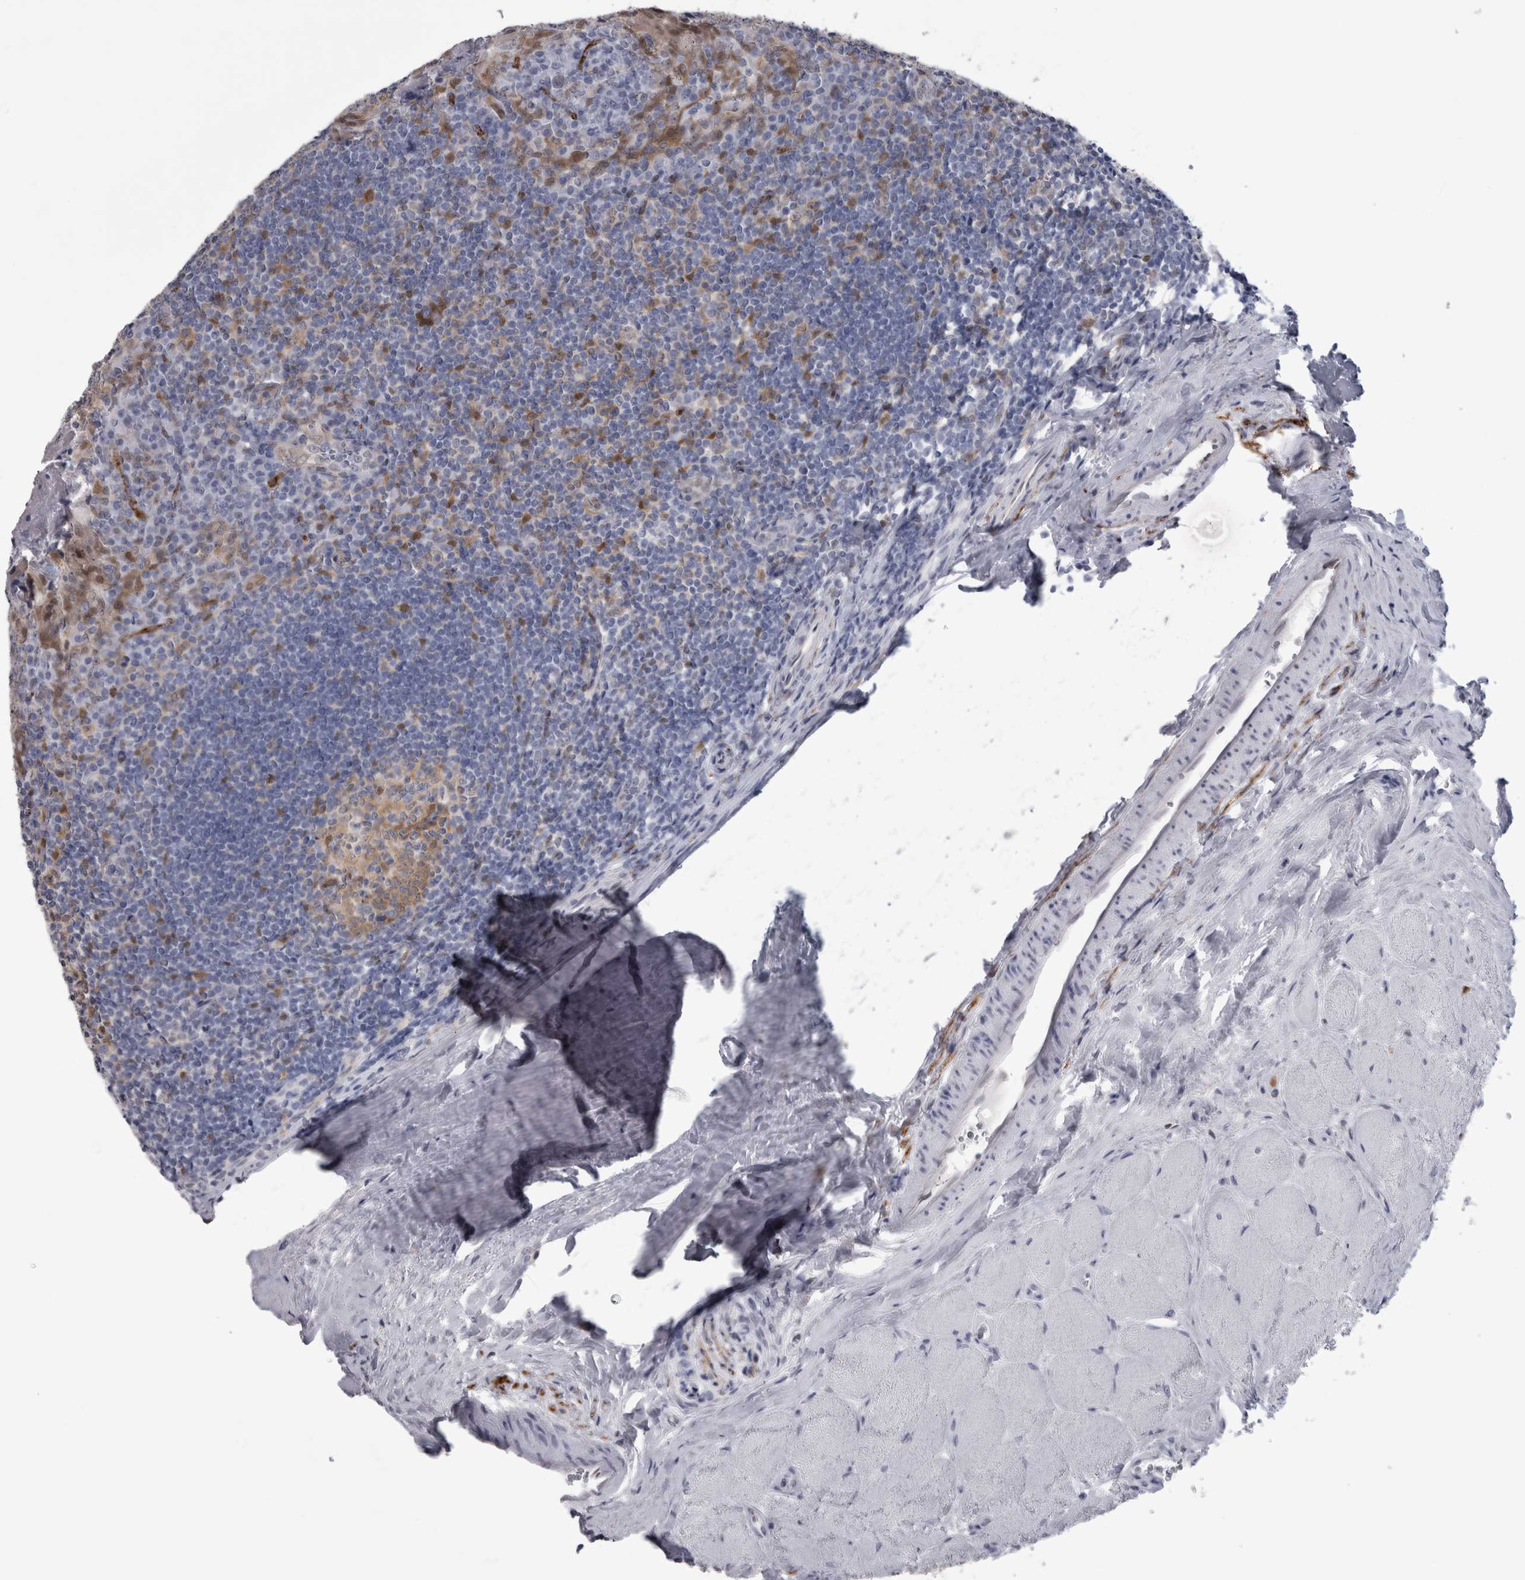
{"staining": {"intensity": "moderate", "quantity": ">75%", "location": "cytoplasmic/membranous"}, "tissue": "tonsil", "cell_type": "Germinal center cells", "image_type": "normal", "snomed": [{"axis": "morphology", "description": "Normal tissue, NOS"}, {"axis": "topography", "description": "Tonsil"}], "caption": "Approximately >75% of germinal center cells in unremarkable tonsil demonstrate moderate cytoplasmic/membranous protein positivity as visualized by brown immunohistochemical staining.", "gene": "ACOT7", "patient": {"sex": "male", "age": 27}}